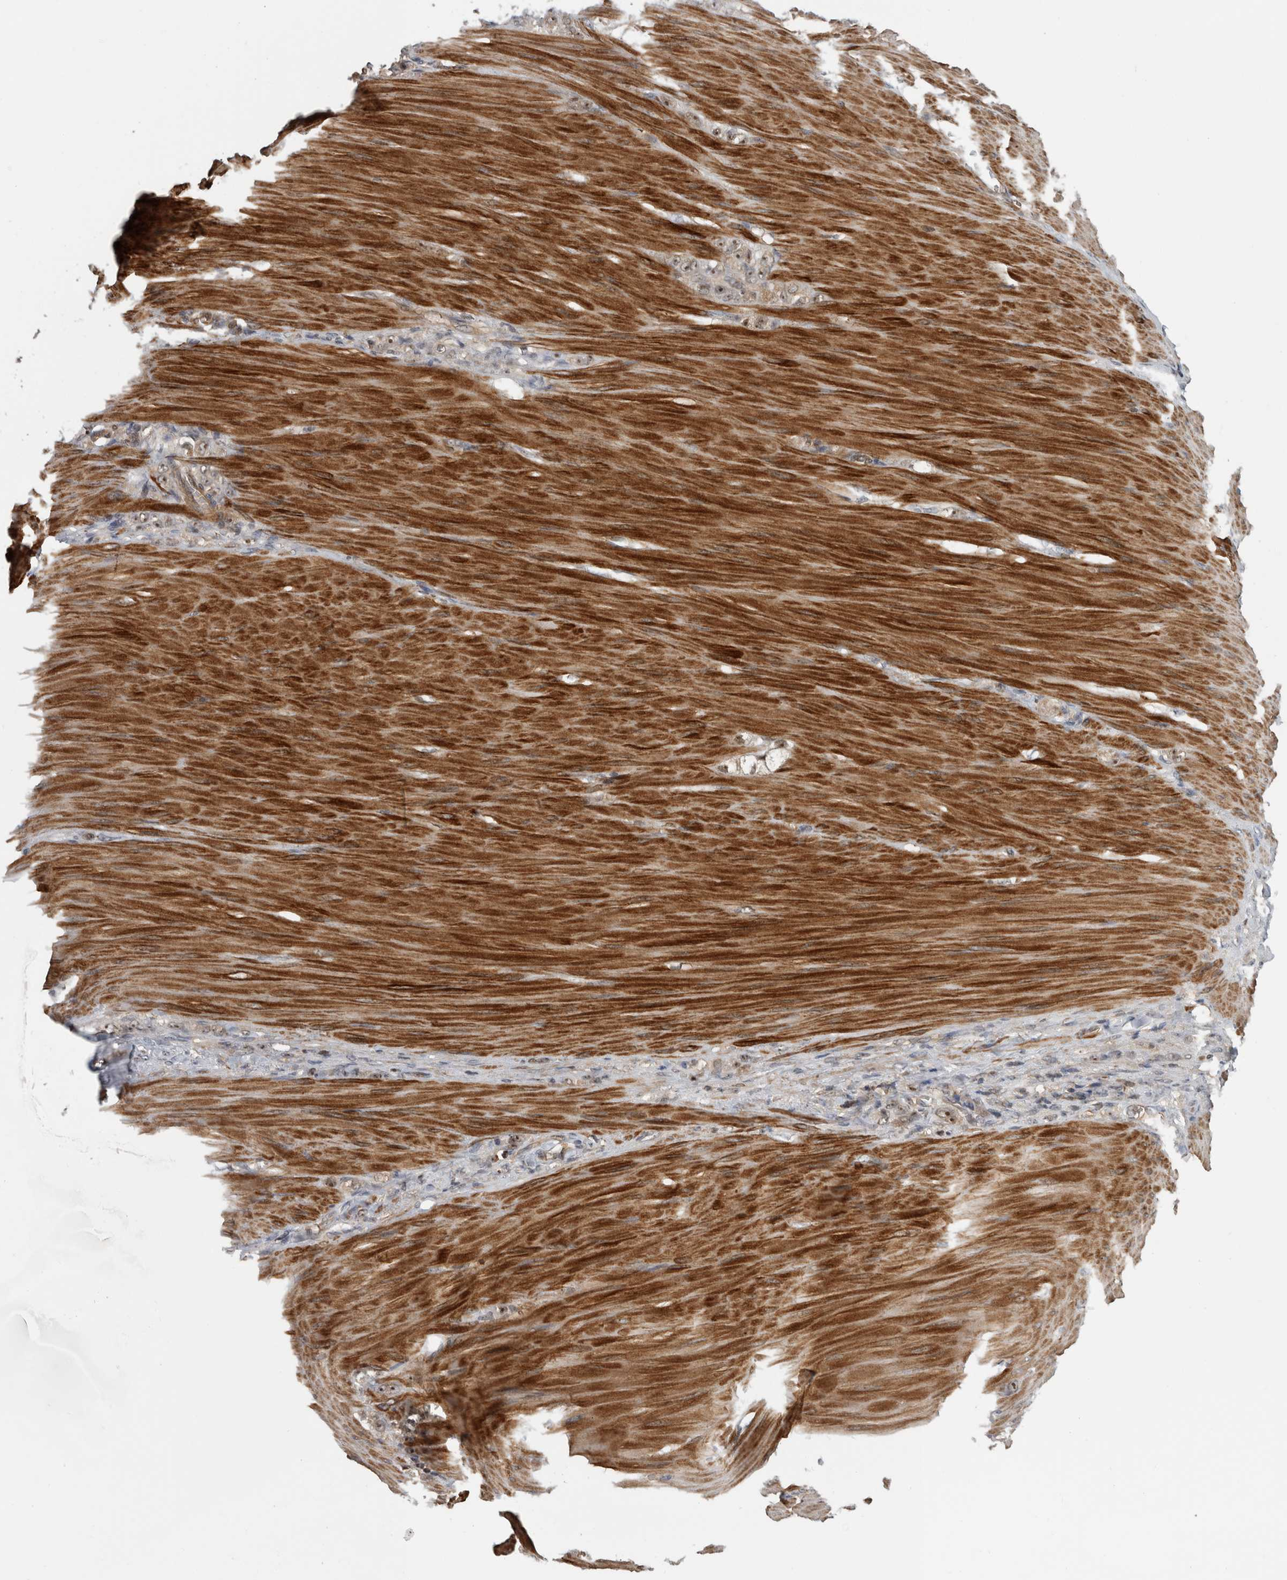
{"staining": {"intensity": "moderate", "quantity": ">75%", "location": "cytoplasmic/membranous,nuclear"}, "tissue": "stomach cancer", "cell_type": "Tumor cells", "image_type": "cancer", "snomed": [{"axis": "morphology", "description": "Normal tissue, NOS"}, {"axis": "morphology", "description": "Adenocarcinoma, NOS"}, {"axis": "topography", "description": "Stomach"}], "caption": "Tumor cells show medium levels of moderate cytoplasmic/membranous and nuclear staining in approximately >75% of cells in stomach cancer.", "gene": "TDRD7", "patient": {"sex": "male", "age": 82}}